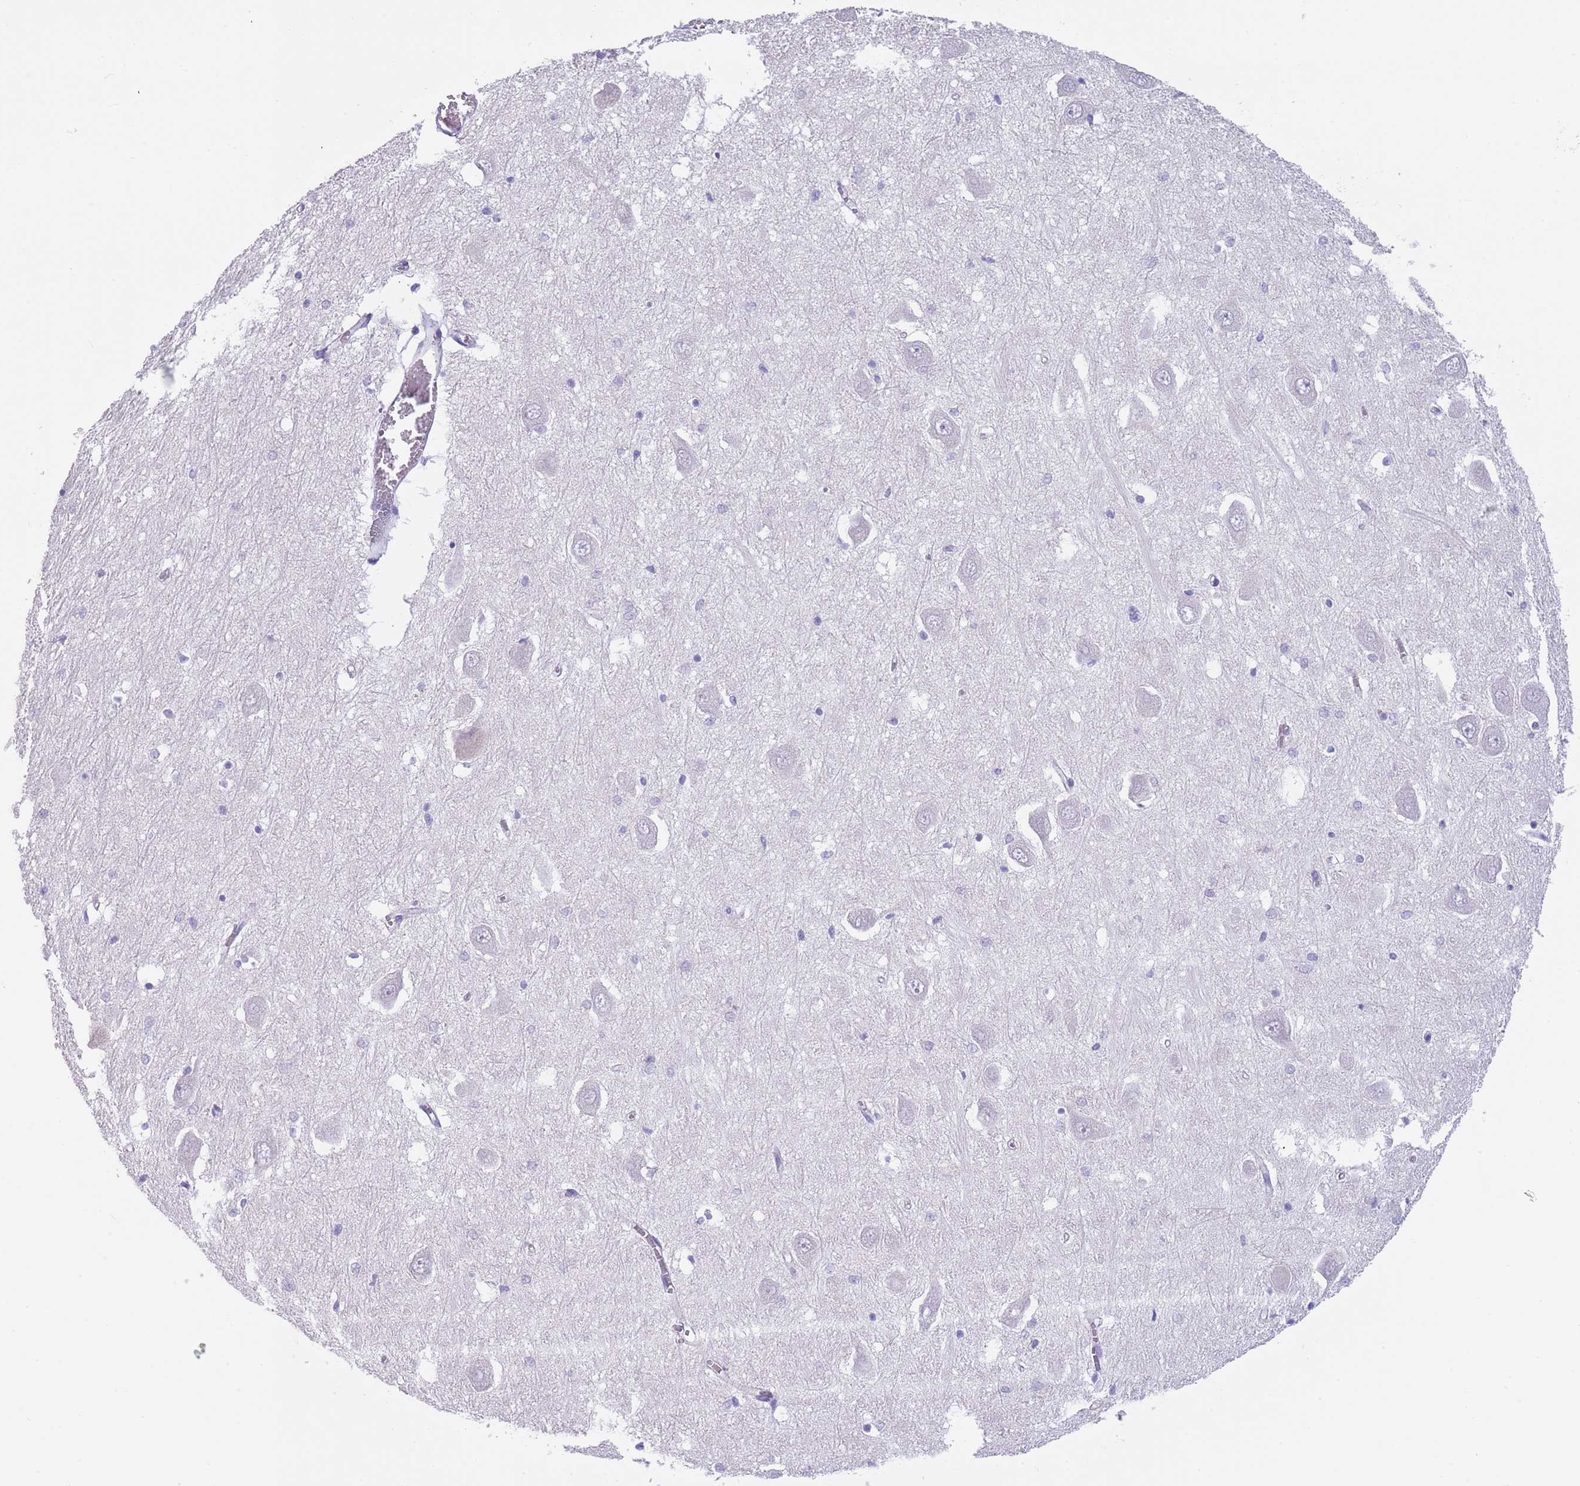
{"staining": {"intensity": "negative", "quantity": "none", "location": "none"}, "tissue": "hippocampus", "cell_type": "Glial cells", "image_type": "normal", "snomed": [{"axis": "morphology", "description": "Normal tissue, NOS"}, {"axis": "topography", "description": "Hippocampus"}], "caption": "Image shows no protein staining in glial cells of benign hippocampus.", "gene": "TSGA13", "patient": {"sex": "male", "age": 70}}